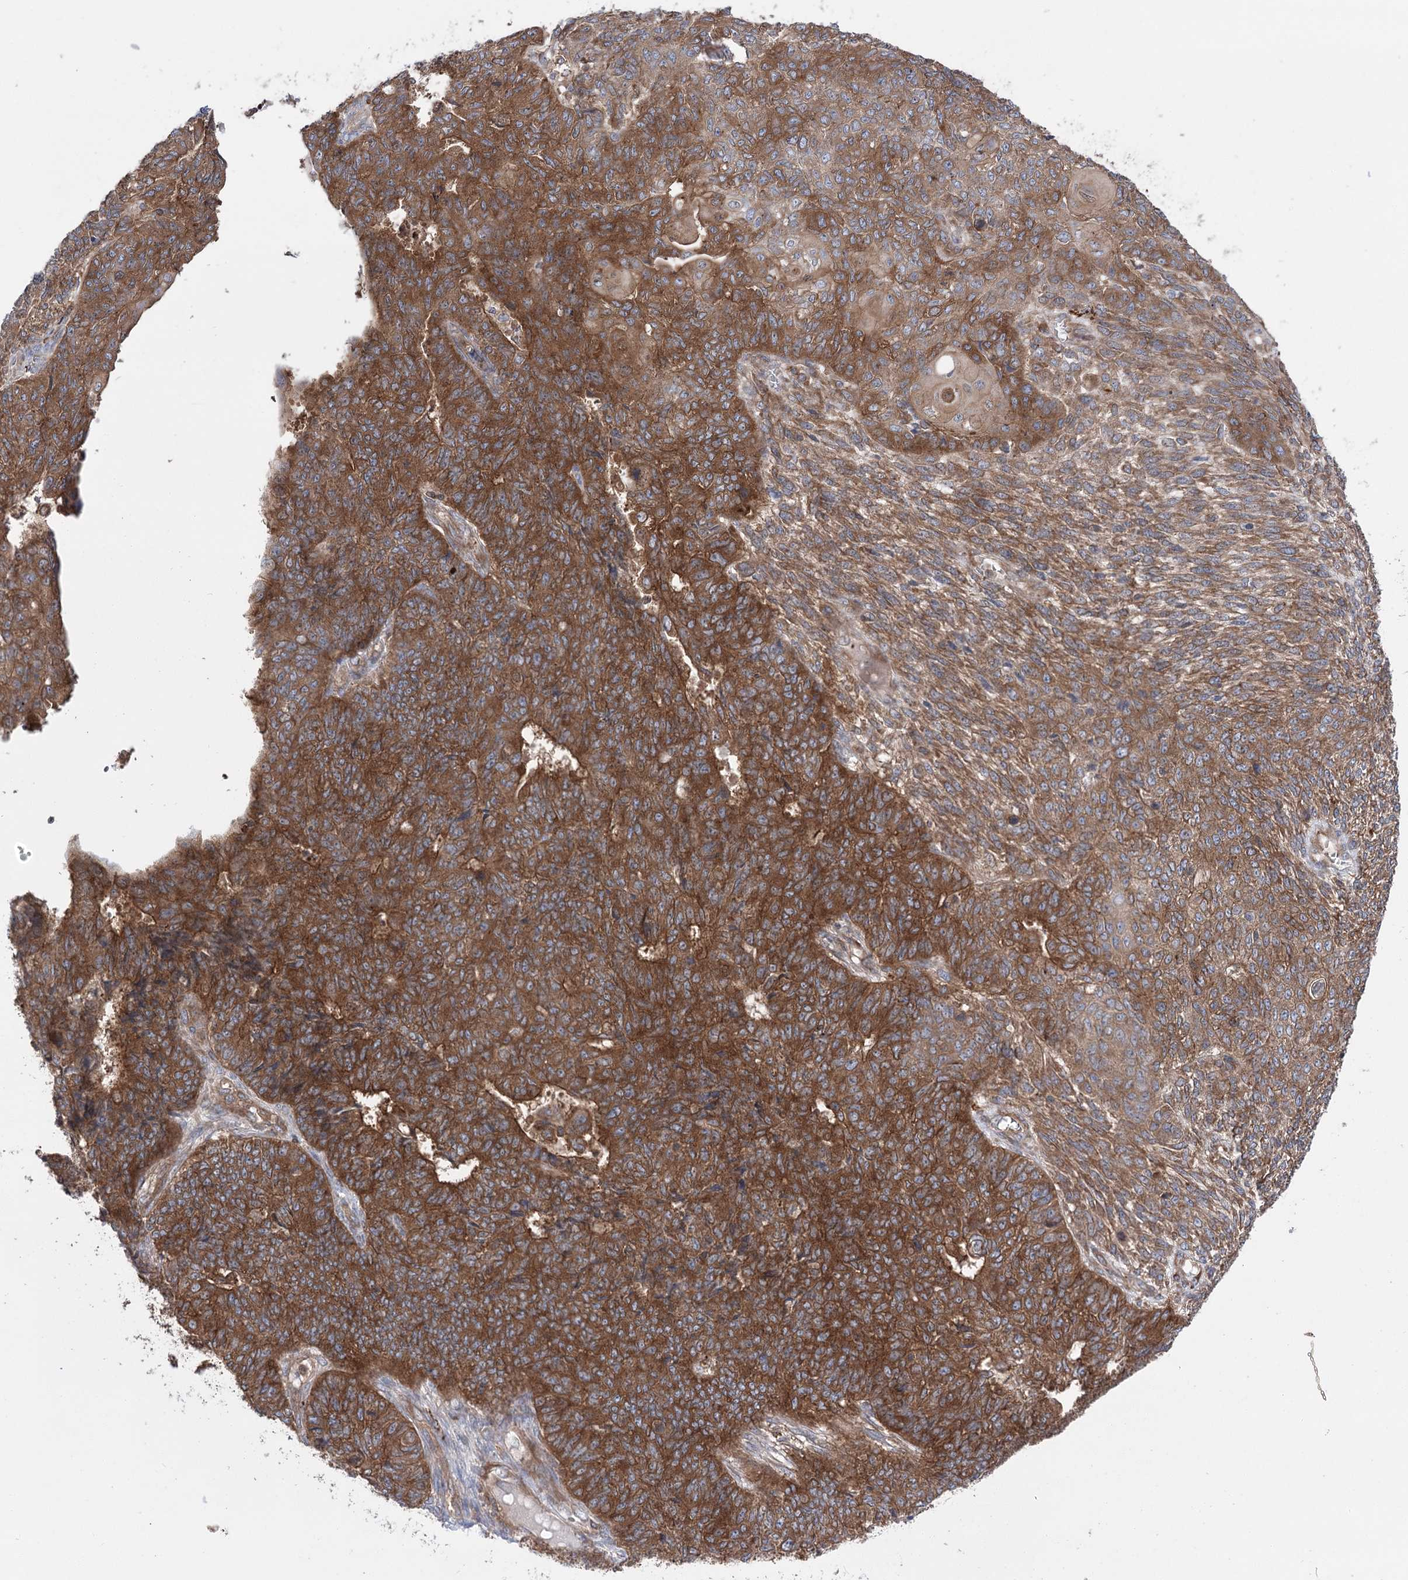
{"staining": {"intensity": "strong", "quantity": ">75%", "location": "cytoplasmic/membranous"}, "tissue": "endometrial cancer", "cell_type": "Tumor cells", "image_type": "cancer", "snomed": [{"axis": "morphology", "description": "Adenocarcinoma, NOS"}, {"axis": "topography", "description": "Endometrium"}], "caption": "This micrograph demonstrates IHC staining of endometrial cancer, with high strong cytoplasmic/membranous positivity in approximately >75% of tumor cells.", "gene": "VPS37B", "patient": {"sex": "female", "age": 32}}